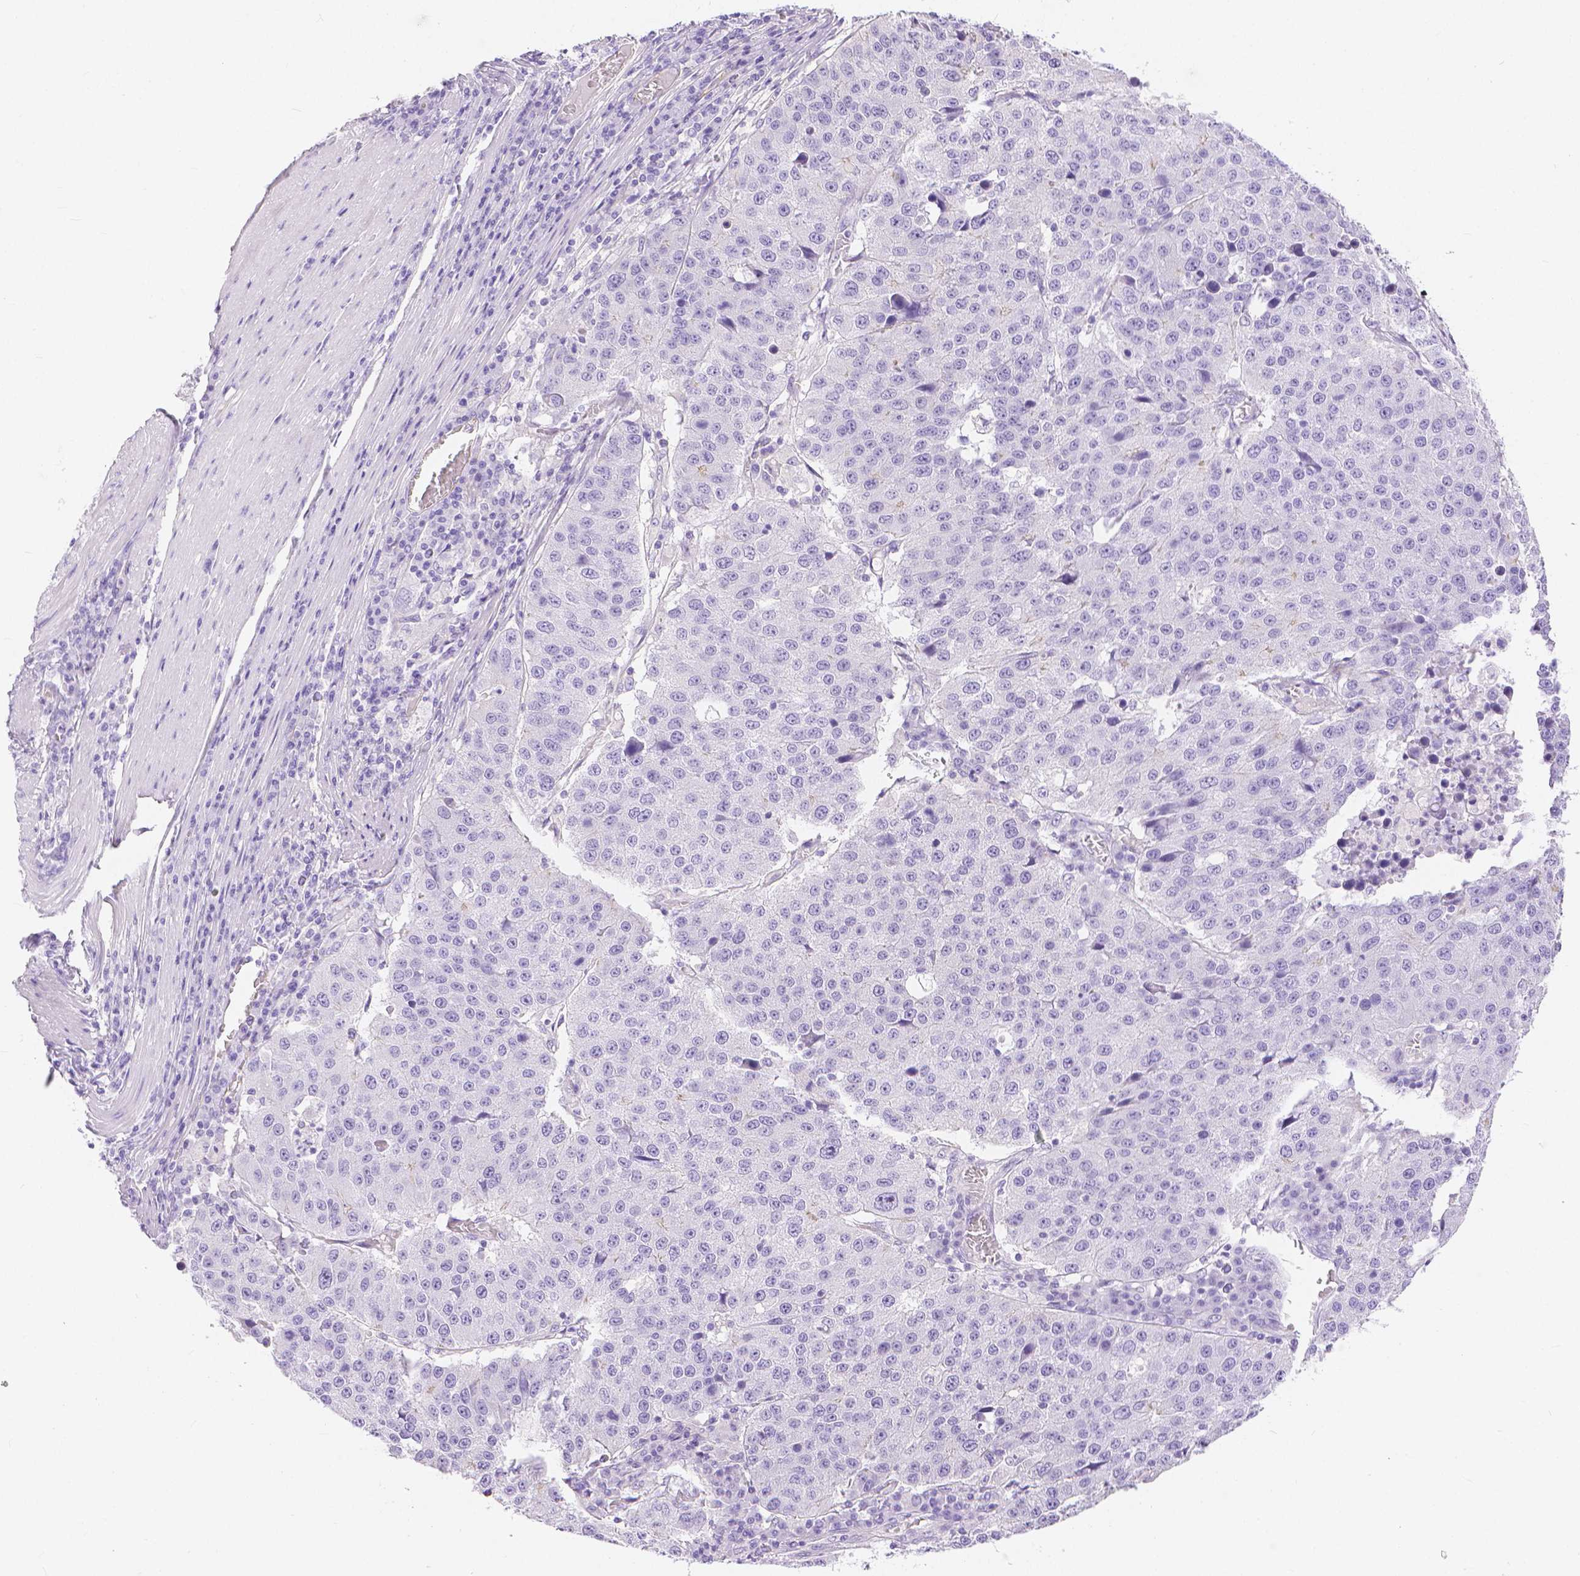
{"staining": {"intensity": "negative", "quantity": "none", "location": "none"}, "tissue": "stomach cancer", "cell_type": "Tumor cells", "image_type": "cancer", "snomed": [{"axis": "morphology", "description": "Adenocarcinoma, NOS"}, {"axis": "topography", "description": "Stomach"}], "caption": "Stomach cancer stained for a protein using immunohistochemistry displays no positivity tumor cells.", "gene": "SLC27A5", "patient": {"sex": "male", "age": 71}}